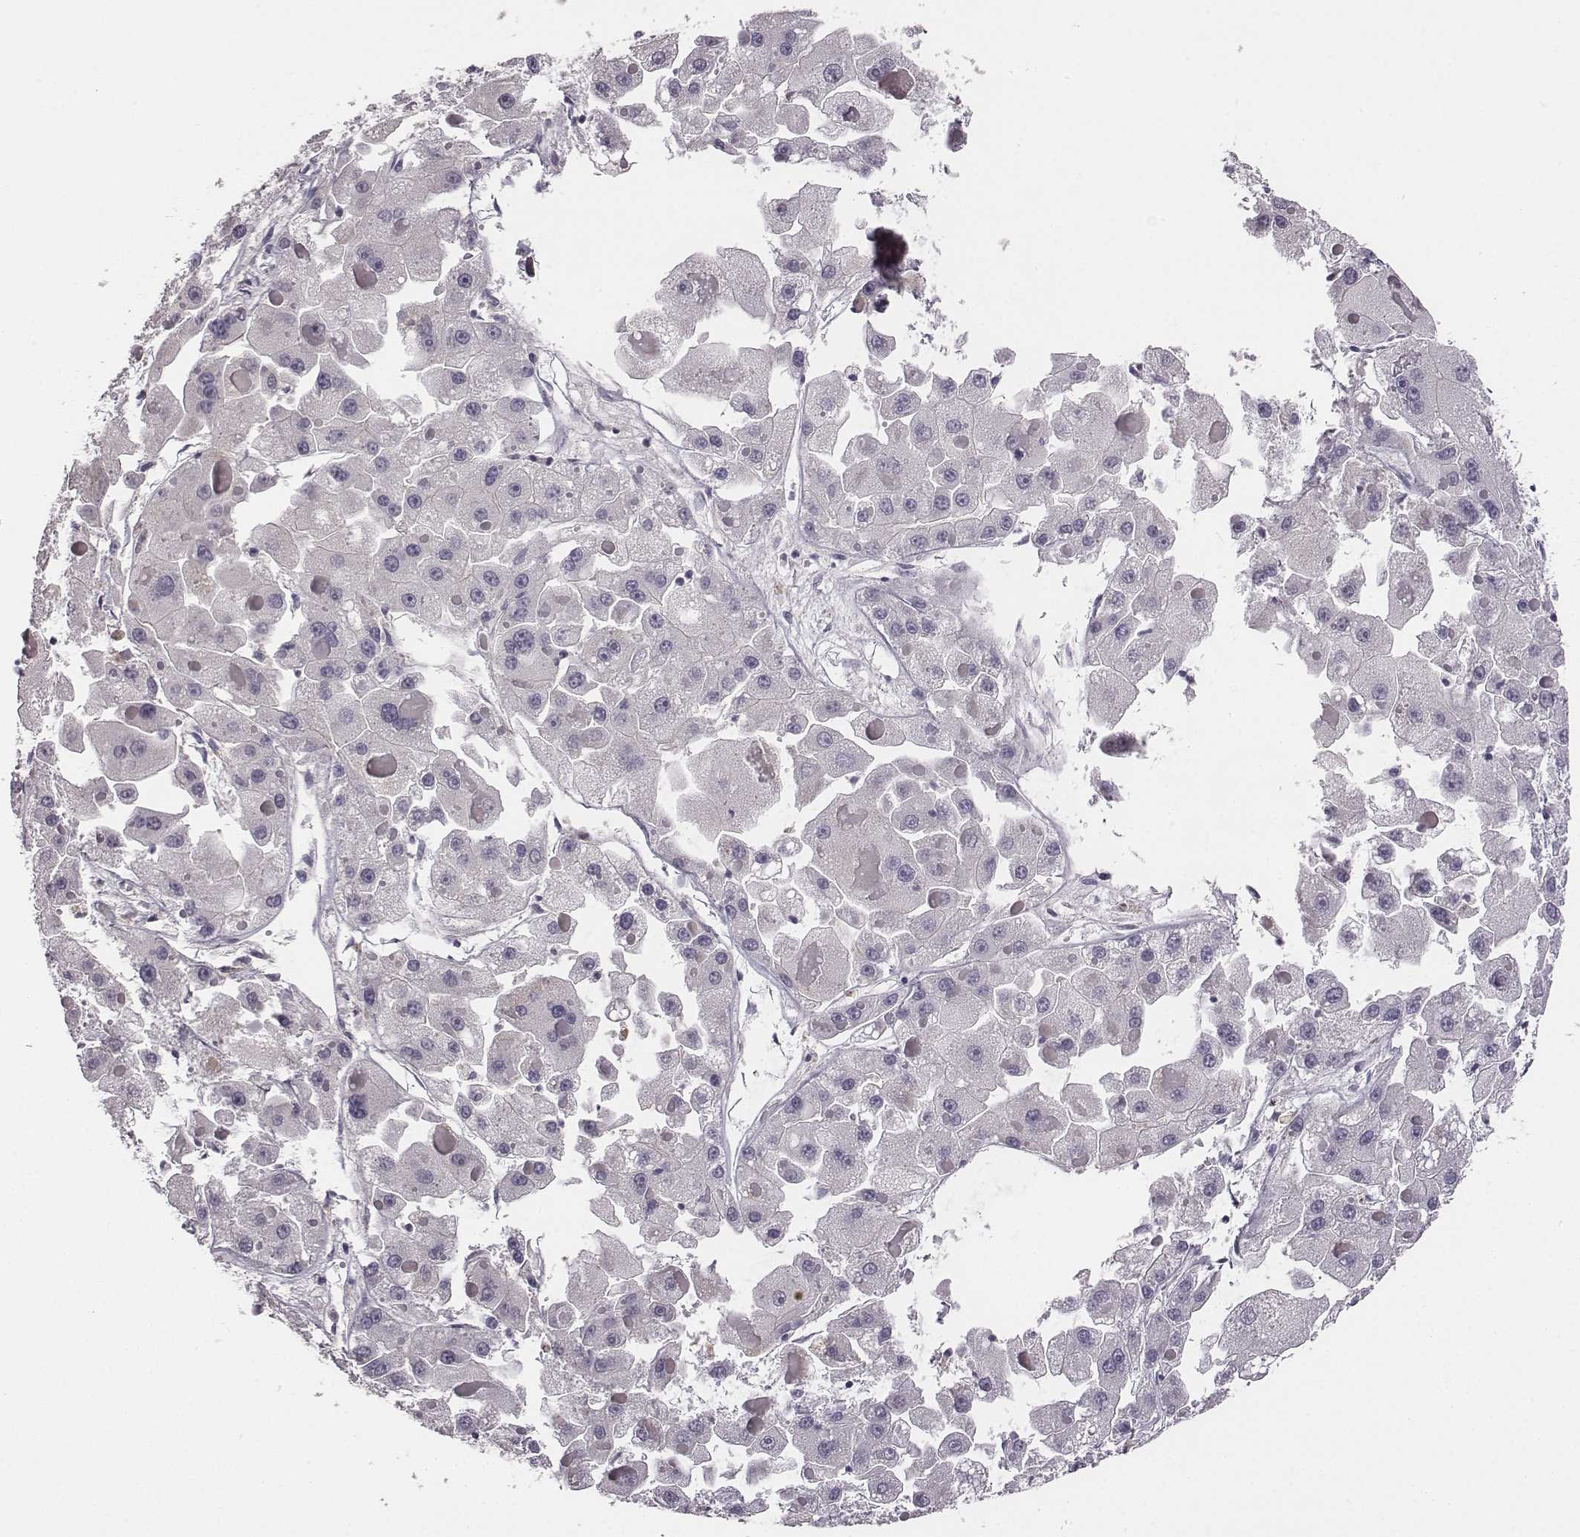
{"staining": {"intensity": "negative", "quantity": "none", "location": "none"}, "tissue": "liver cancer", "cell_type": "Tumor cells", "image_type": "cancer", "snomed": [{"axis": "morphology", "description": "Carcinoma, Hepatocellular, NOS"}, {"axis": "topography", "description": "Liver"}], "caption": "IHC of human liver cancer (hepatocellular carcinoma) demonstrates no positivity in tumor cells.", "gene": "ADAM7", "patient": {"sex": "female", "age": 73}}